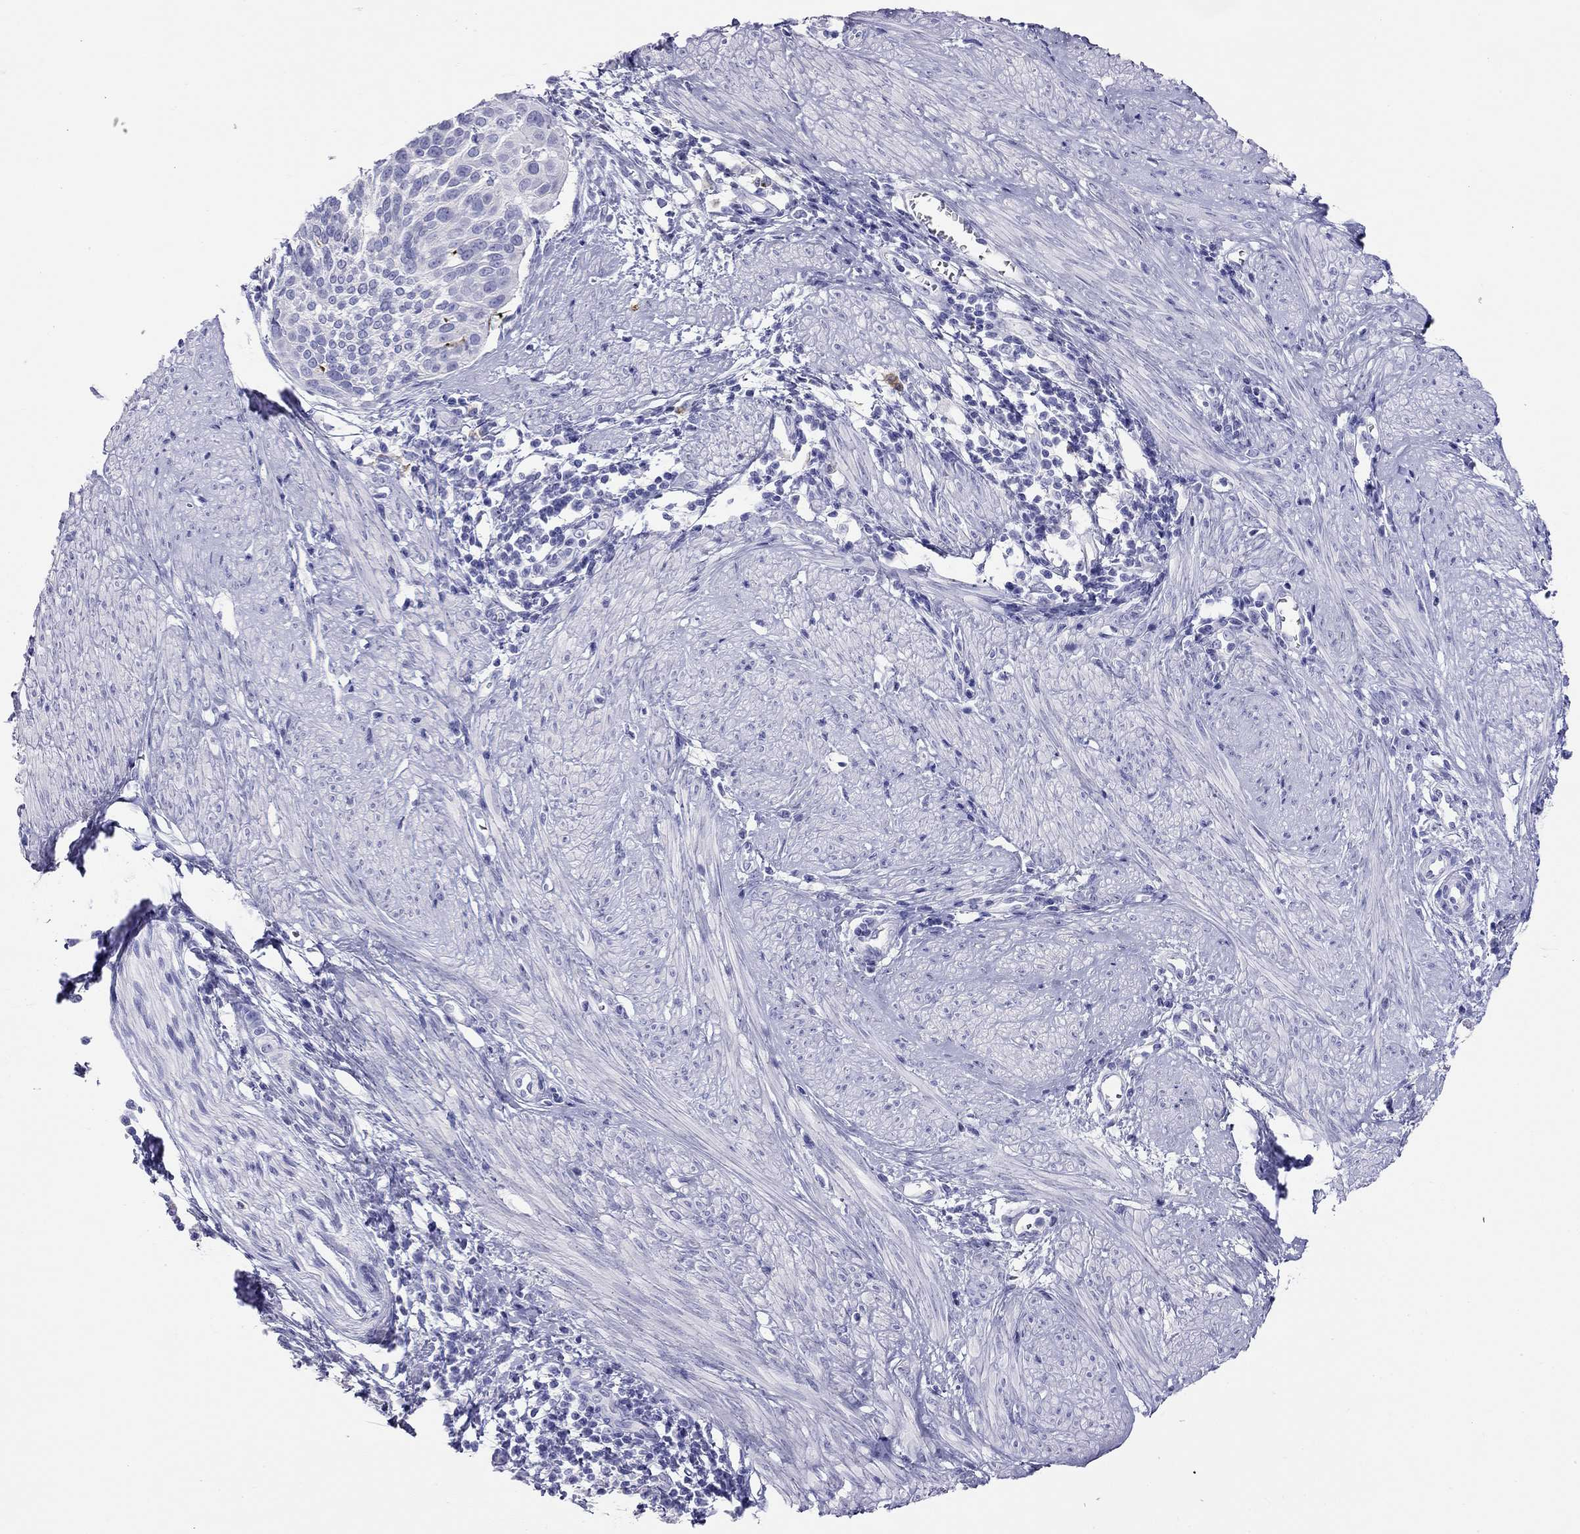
{"staining": {"intensity": "negative", "quantity": "none", "location": "none"}, "tissue": "cervical cancer", "cell_type": "Tumor cells", "image_type": "cancer", "snomed": [{"axis": "morphology", "description": "Squamous cell carcinoma, NOS"}, {"axis": "topography", "description": "Cervix"}], "caption": "This is a photomicrograph of IHC staining of squamous cell carcinoma (cervical), which shows no expression in tumor cells. (Brightfield microscopy of DAB immunohistochemistry (IHC) at high magnification).", "gene": "HLA-DQB2", "patient": {"sex": "female", "age": 39}}